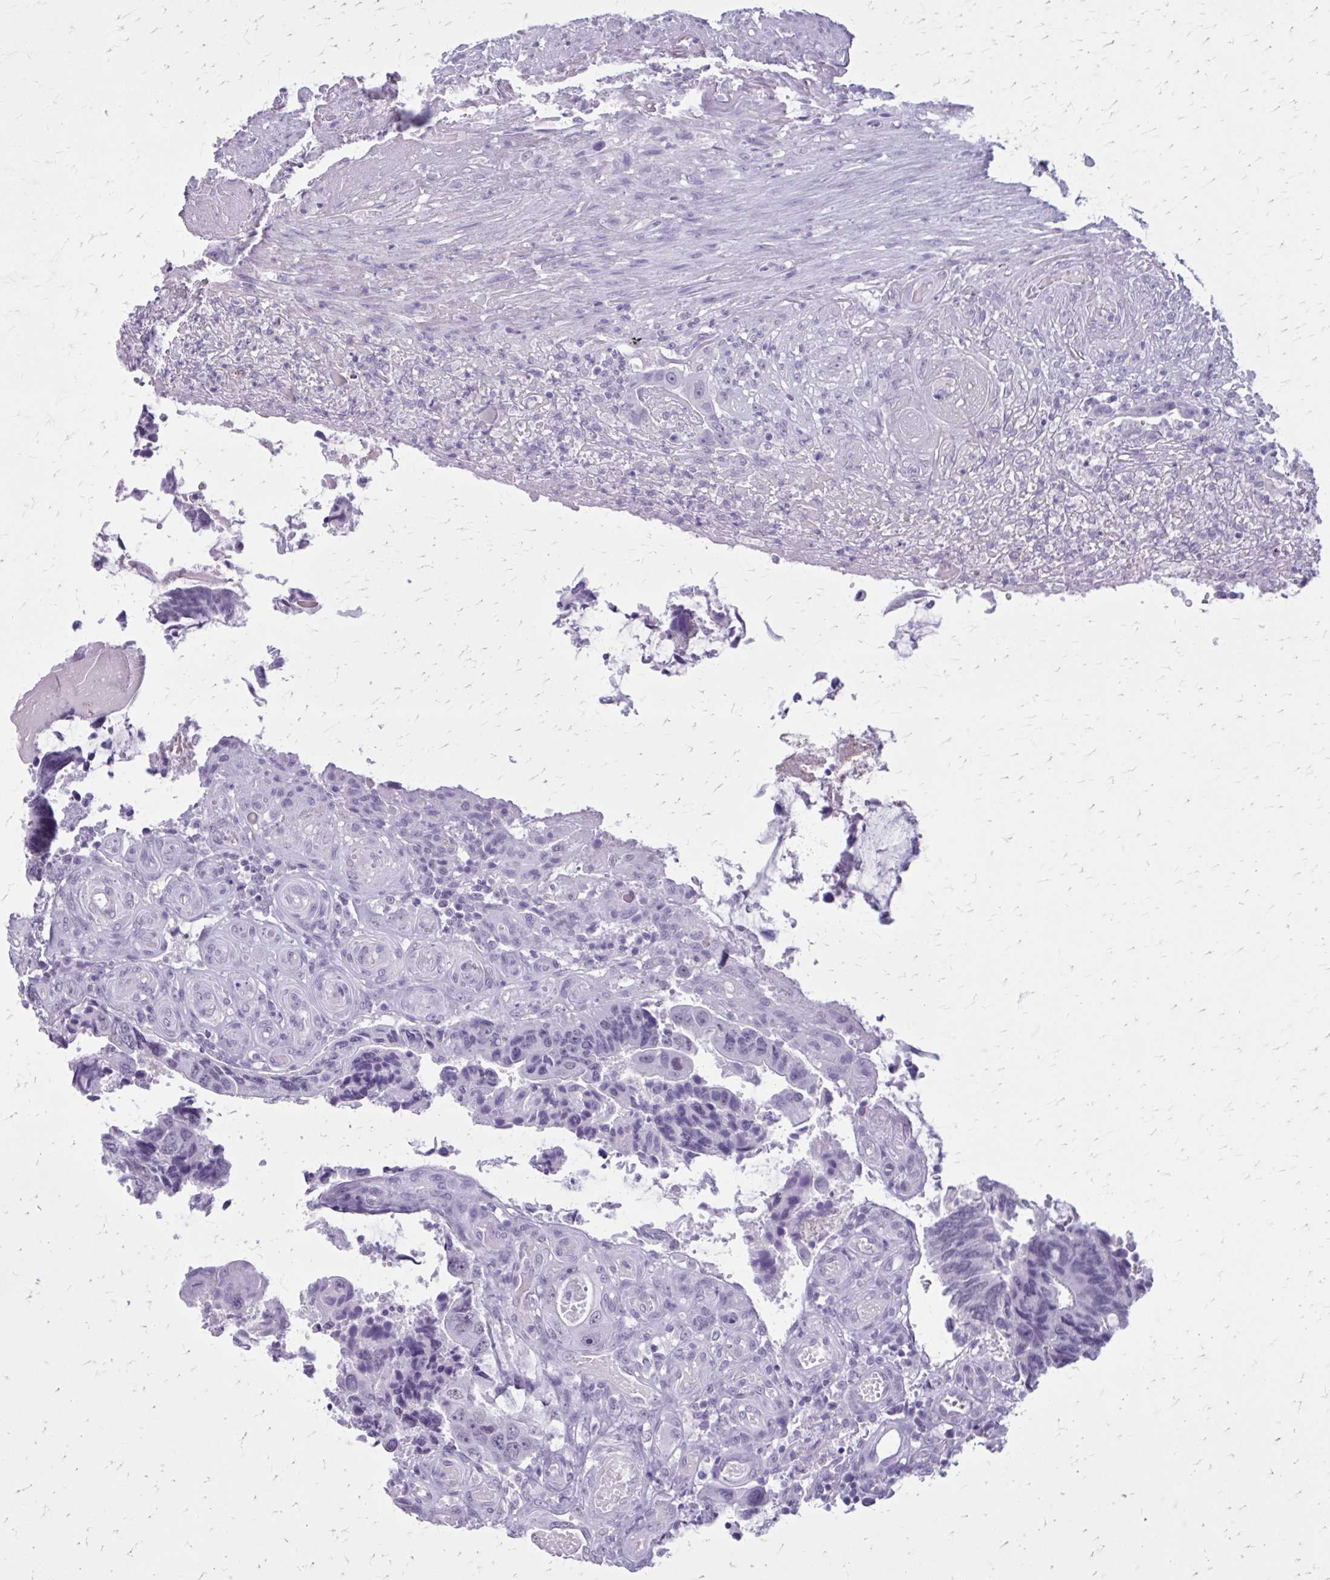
{"staining": {"intensity": "negative", "quantity": "none", "location": "none"}, "tissue": "colorectal cancer", "cell_type": "Tumor cells", "image_type": "cancer", "snomed": [{"axis": "morphology", "description": "Adenocarcinoma, NOS"}, {"axis": "topography", "description": "Colon"}], "caption": "DAB immunohistochemical staining of human colorectal cancer (adenocarcinoma) shows no significant expression in tumor cells.", "gene": "GAD1", "patient": {"sex": "male", "age": 87}}